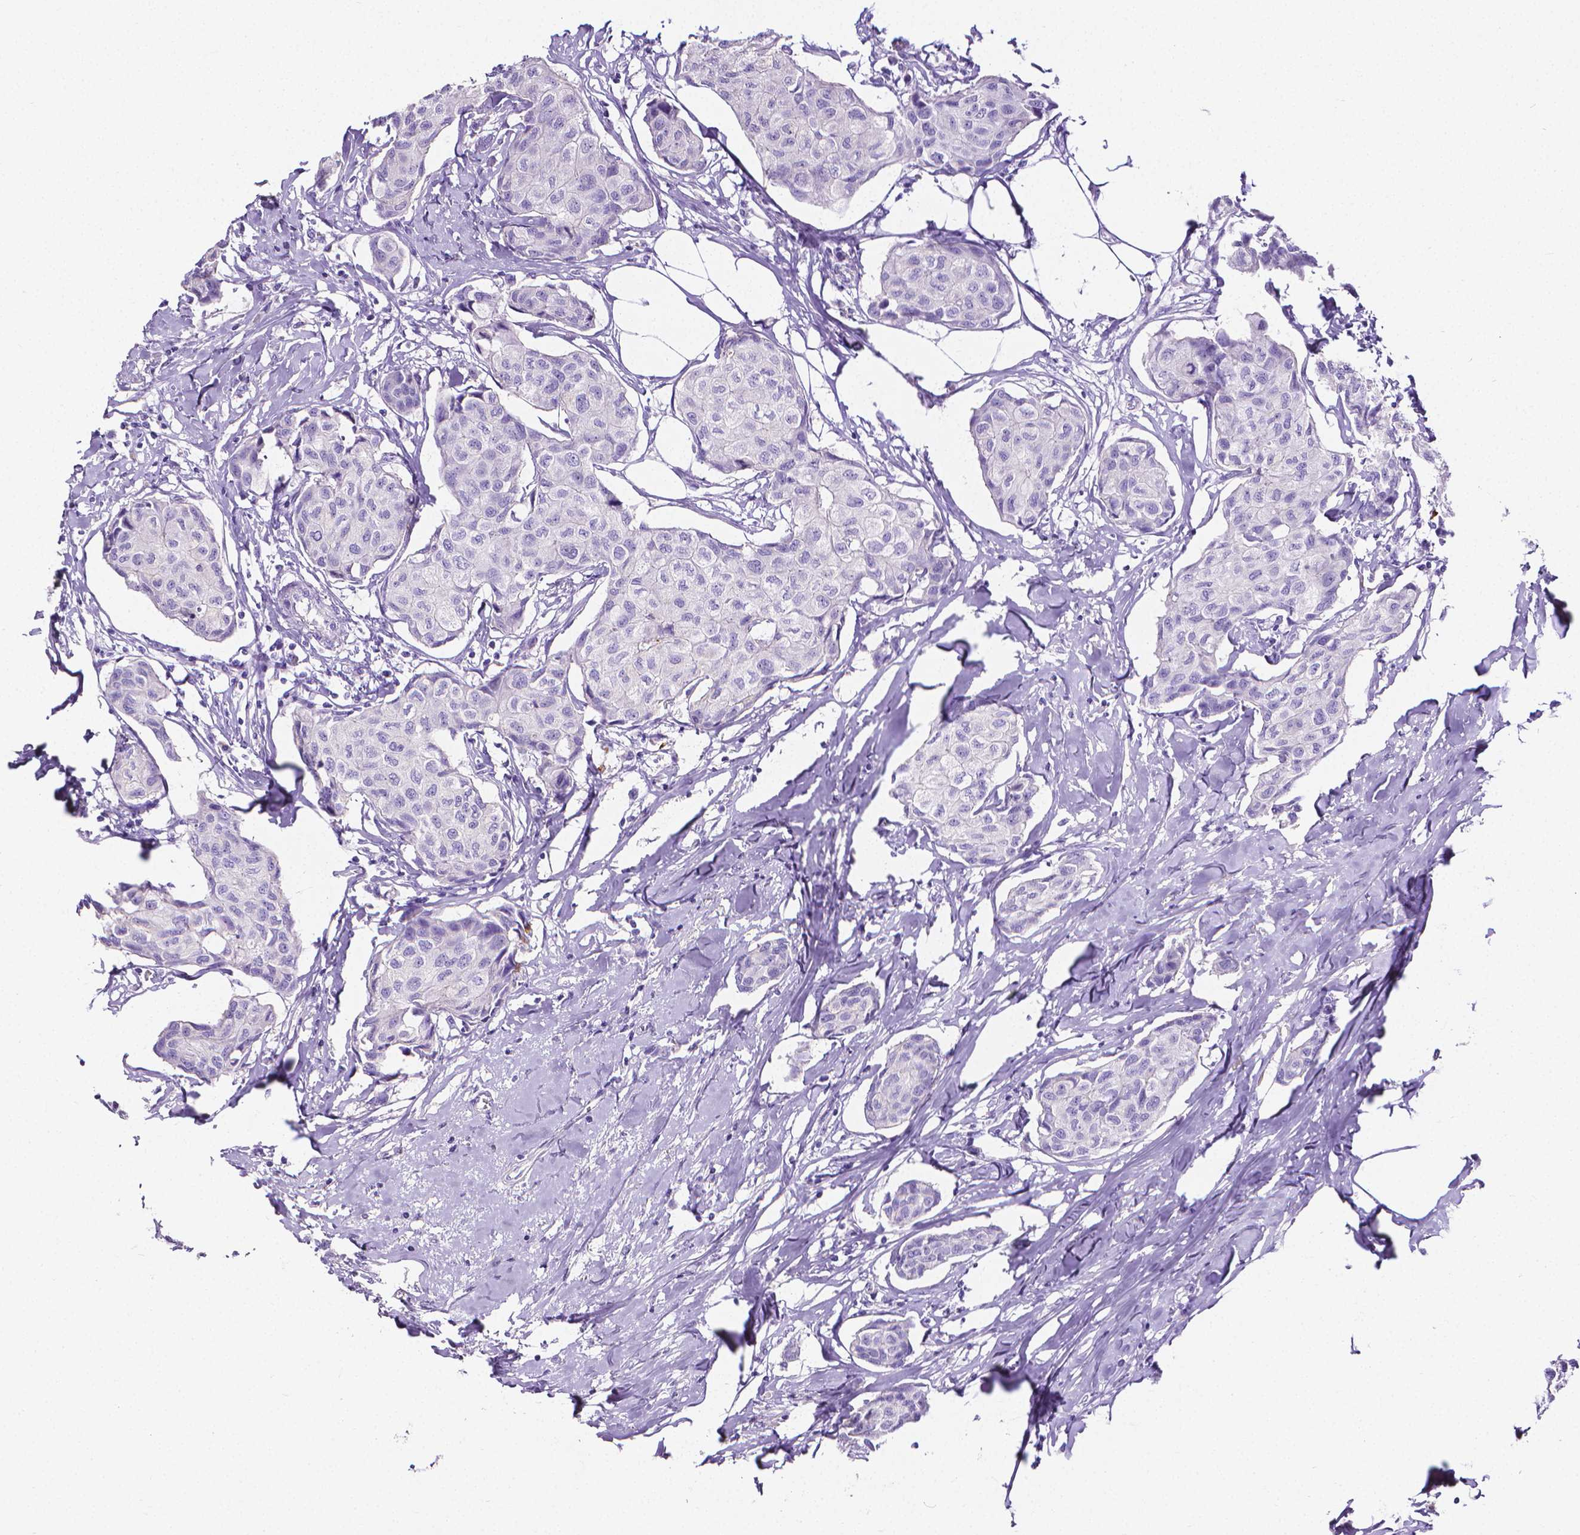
{"staining": {"intensity": "negative", "quantity": "none", "location": "none"}, "tissue": "breast cancer", "cell_type": "Tumor cells", "image_type": "cancer", "snomed": [{"axis": "morphology", "description": "Duct carcinoma"}, {"axis": "topography", "description": "Breast"}], "caption": "Micrograph shows no protein positivity in tumor cells of invasive ductal carcinoma (breast) tissue.", "gene": "MMP9", "patient": {"sex": "female", "age": 80}}